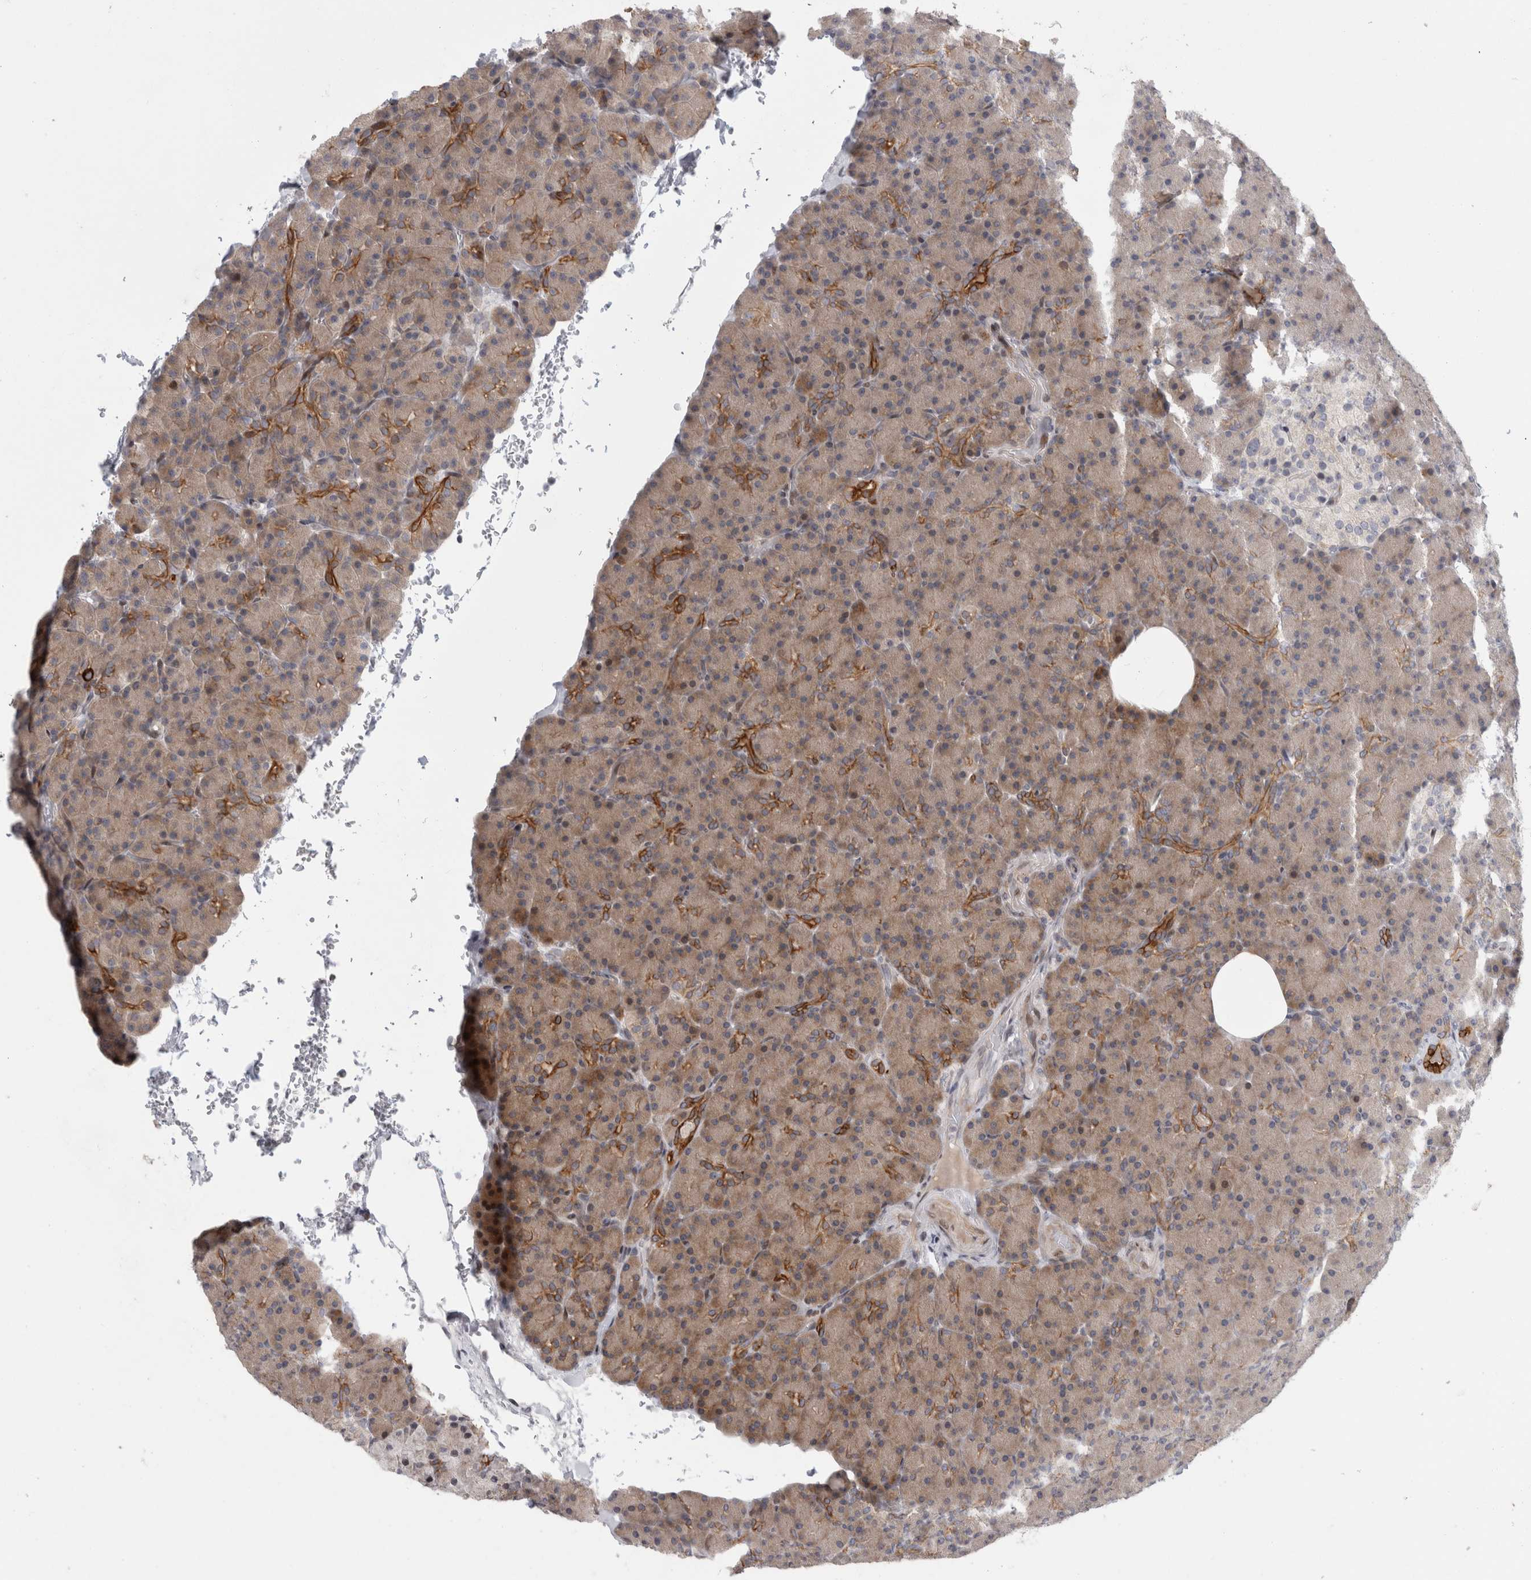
{"staining": {"intensity": "moderate", "quantity": ">75%", "location": "cytoplasmic/membranous"}, "tissue": "pancreas", "cell_type": "Exocrine glandular cells", "image_type": "normal", "snomed": [{"axis": "morphology", "description": "Normal tissue, NOS"}, {"axis": "topography", "description": "Pancreas"}], "caption": "The photomicrograph reveals staining of normal pancreas, revealing moderate cytoplasmic/membranous protein staining (brown color) within exocrine glandular cells.", "gene": "UTP25", "patient": {"sex": "female", "age": 43}}